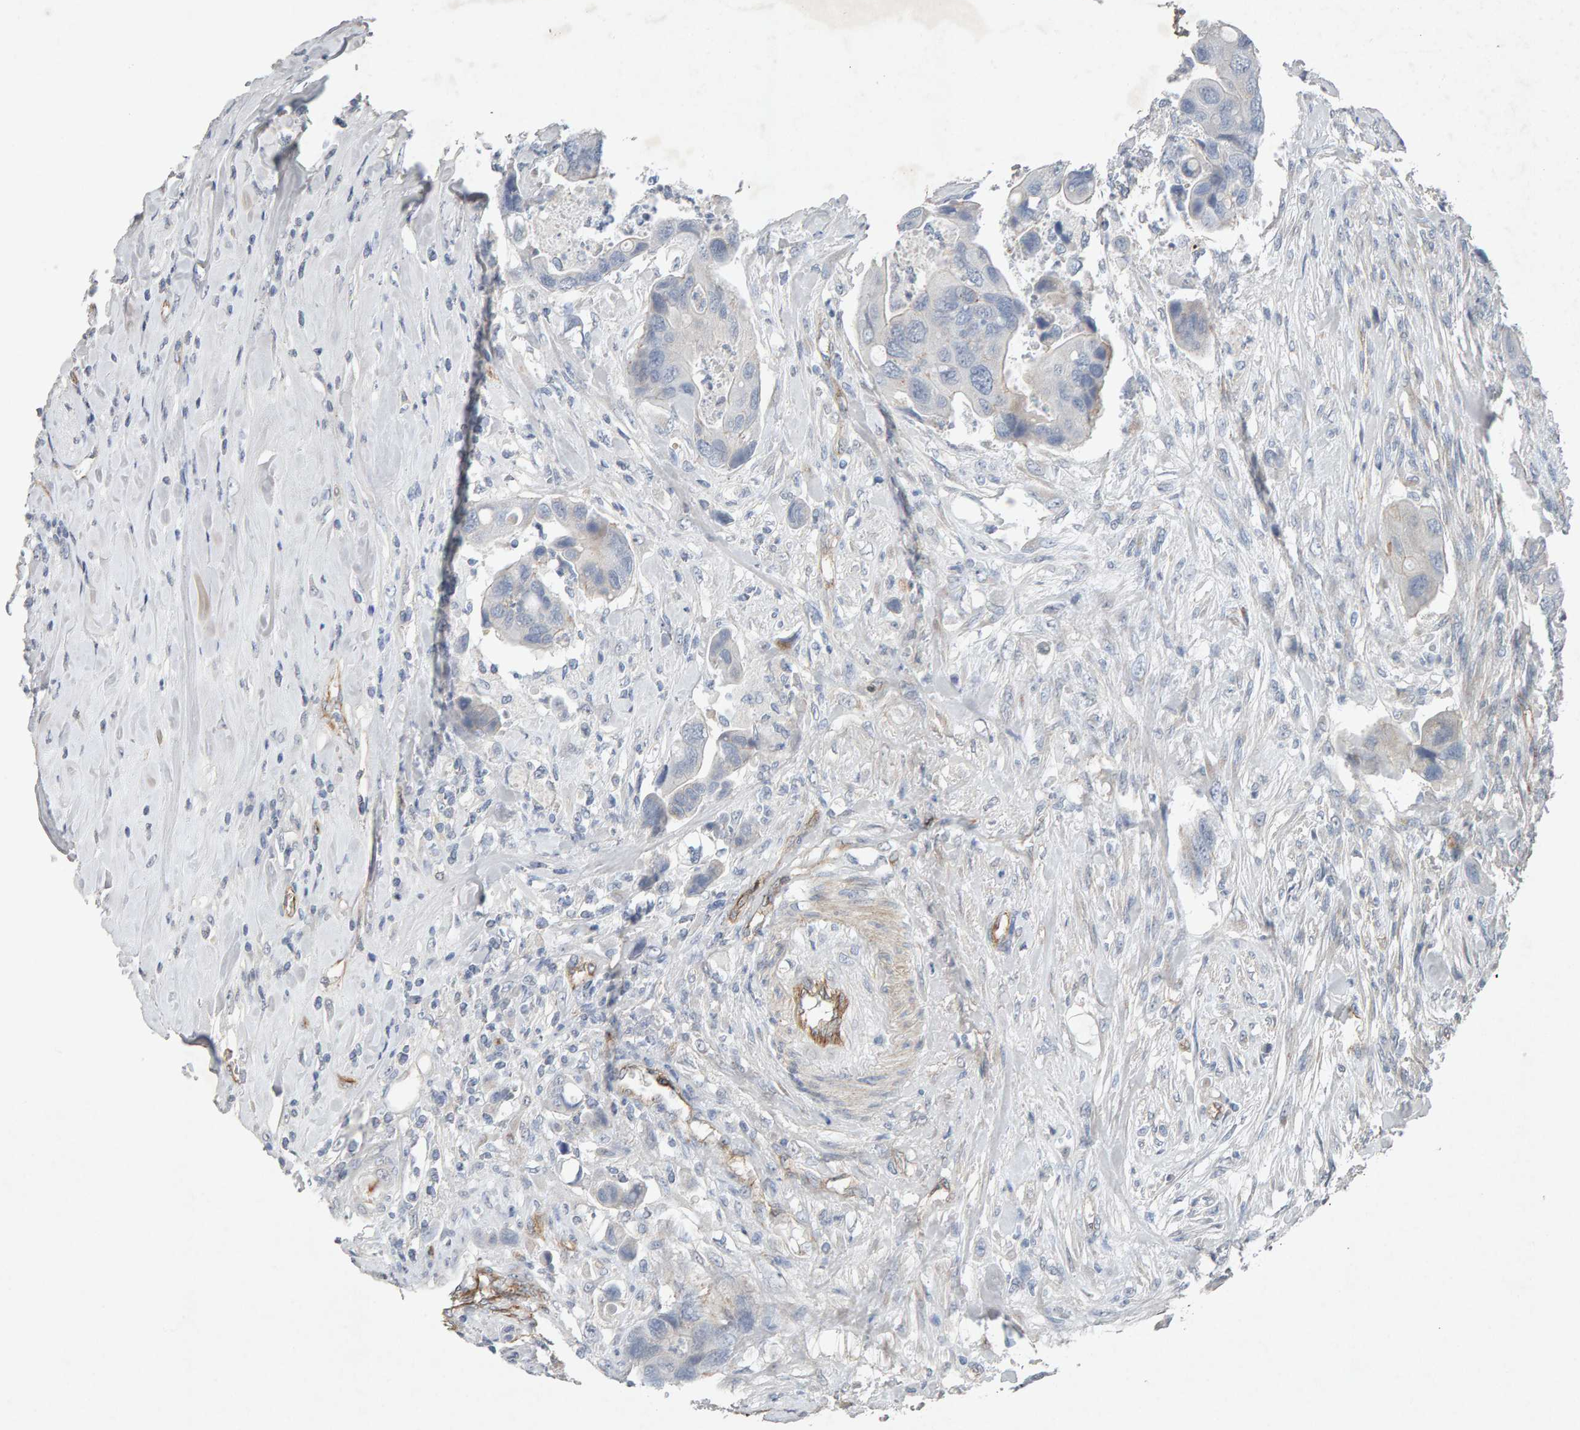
{"staining": {"intensity": "negative", "quantity": "none", "location": "none"}, "tissue": "colorectal cancer", "cell_type": "Tumor cells", "image_type": "cancer", "snomed": [{"axis": "morphology", "description": "Adenocarcinoma, NOS"}, {"axis": "topography", "description": "Rectum"}], "caption": "A high-resolution histopathology image shows immunohistochemistry (IHC) staining of colorectal cancer (adenocarcinoma), which demonstrates no significant expression in tumor cells.", "gene": "PTPRM", "patient": {"sex": "female", "age": 57}}